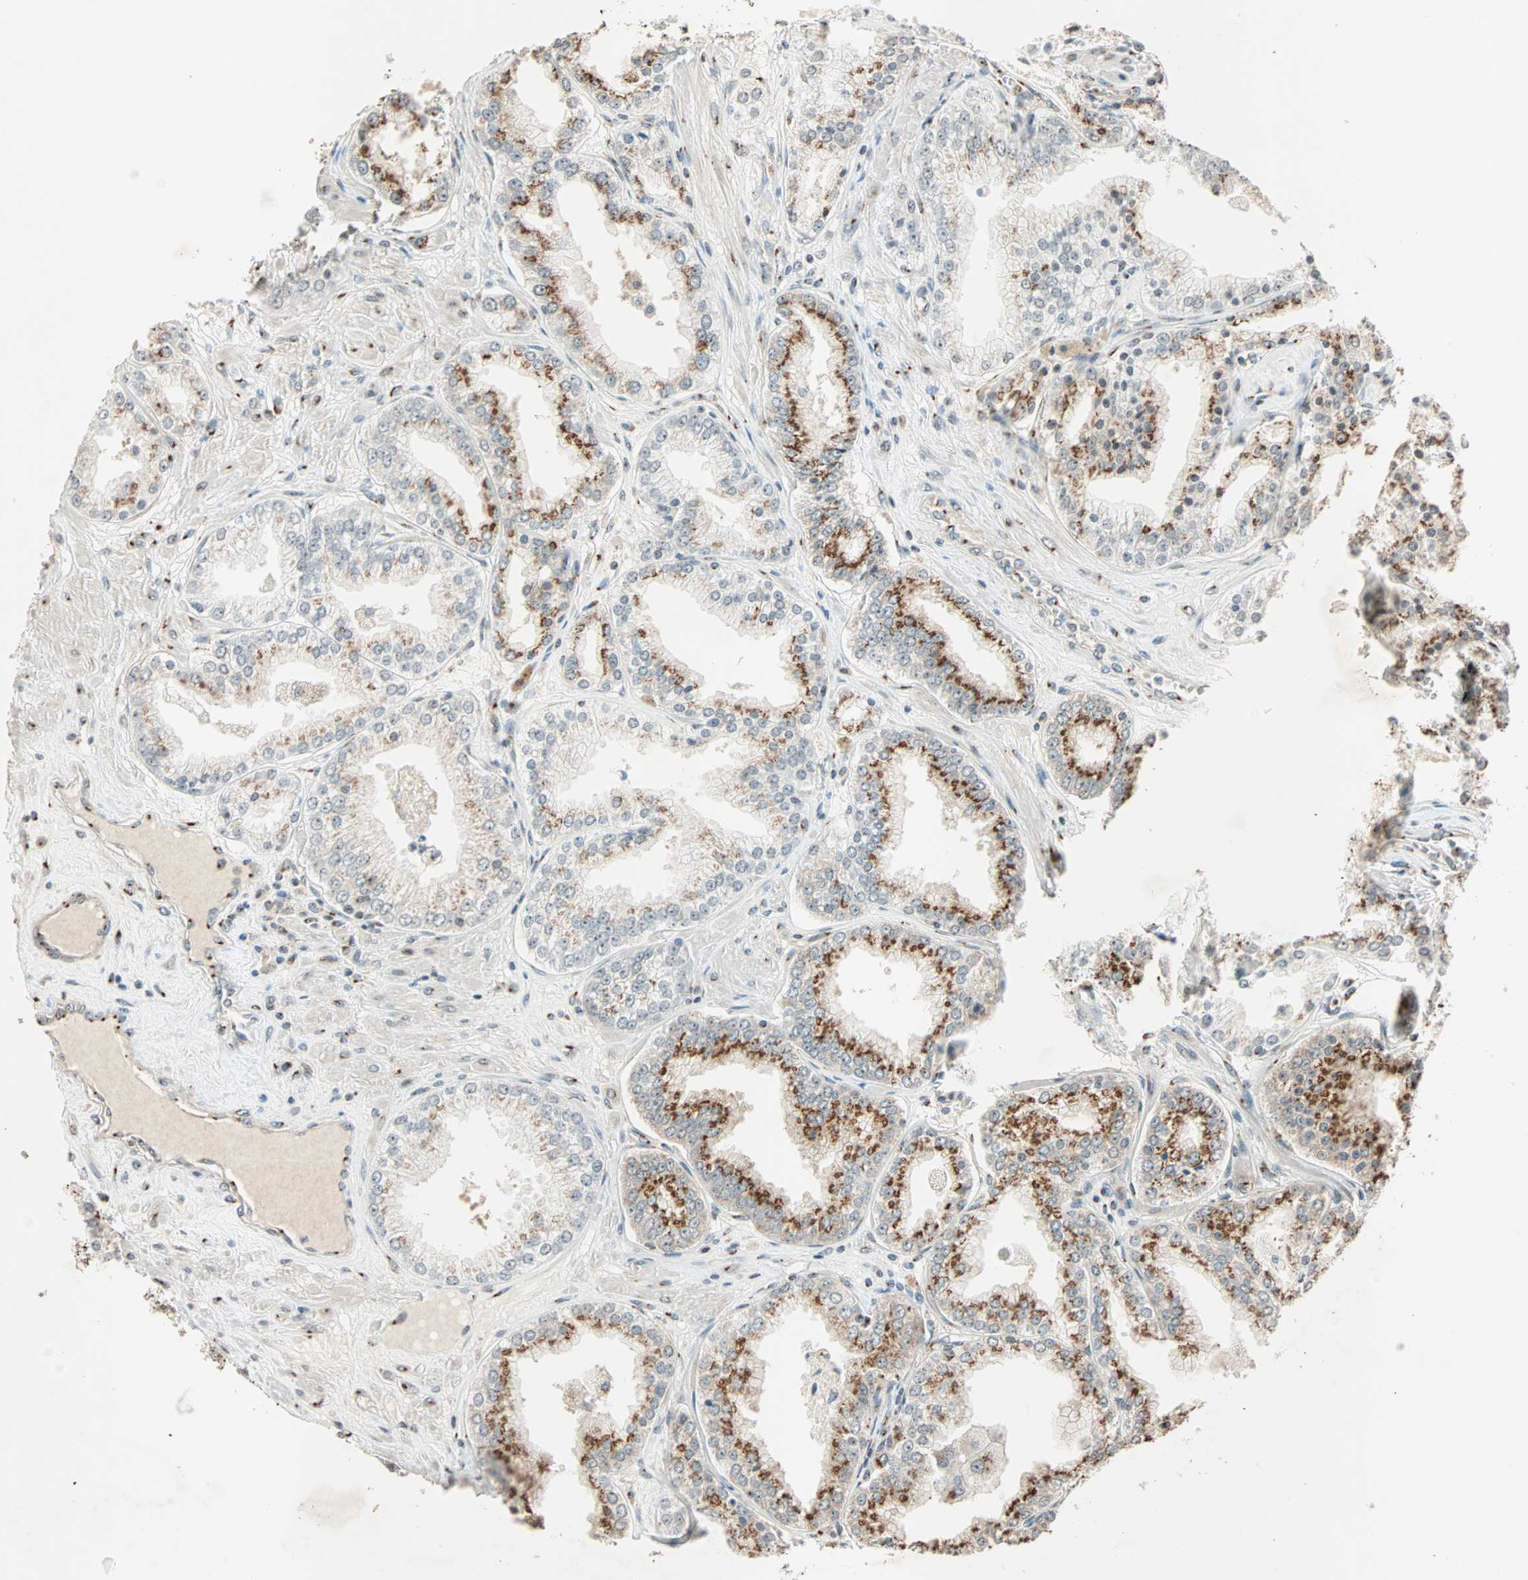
{"staining": {"intensity": "moderate", "quantity": "25%-75%", "location": "cytoplasmic/membranous"}, "tissue": "prostate cancer", "cell_type": "Tumor cells", "image_type": "cancer", "snomed": [{"axis": "morphology", "description": "Adenocarcinoma, High grade"}, {"axis": "topography", "description": "Prostate"}], "caption": "An immunohistochemistry (IHC) photomicrograph of tumor tissue is shown. Protein staining in brown highlights moderate cytoplasmic/membranous positivity in prostate cancer (high-grade adenocarcinoma) within tumor cells.", "gene": "PRDM2", "patient": {"sex": "male", "age": 61}}